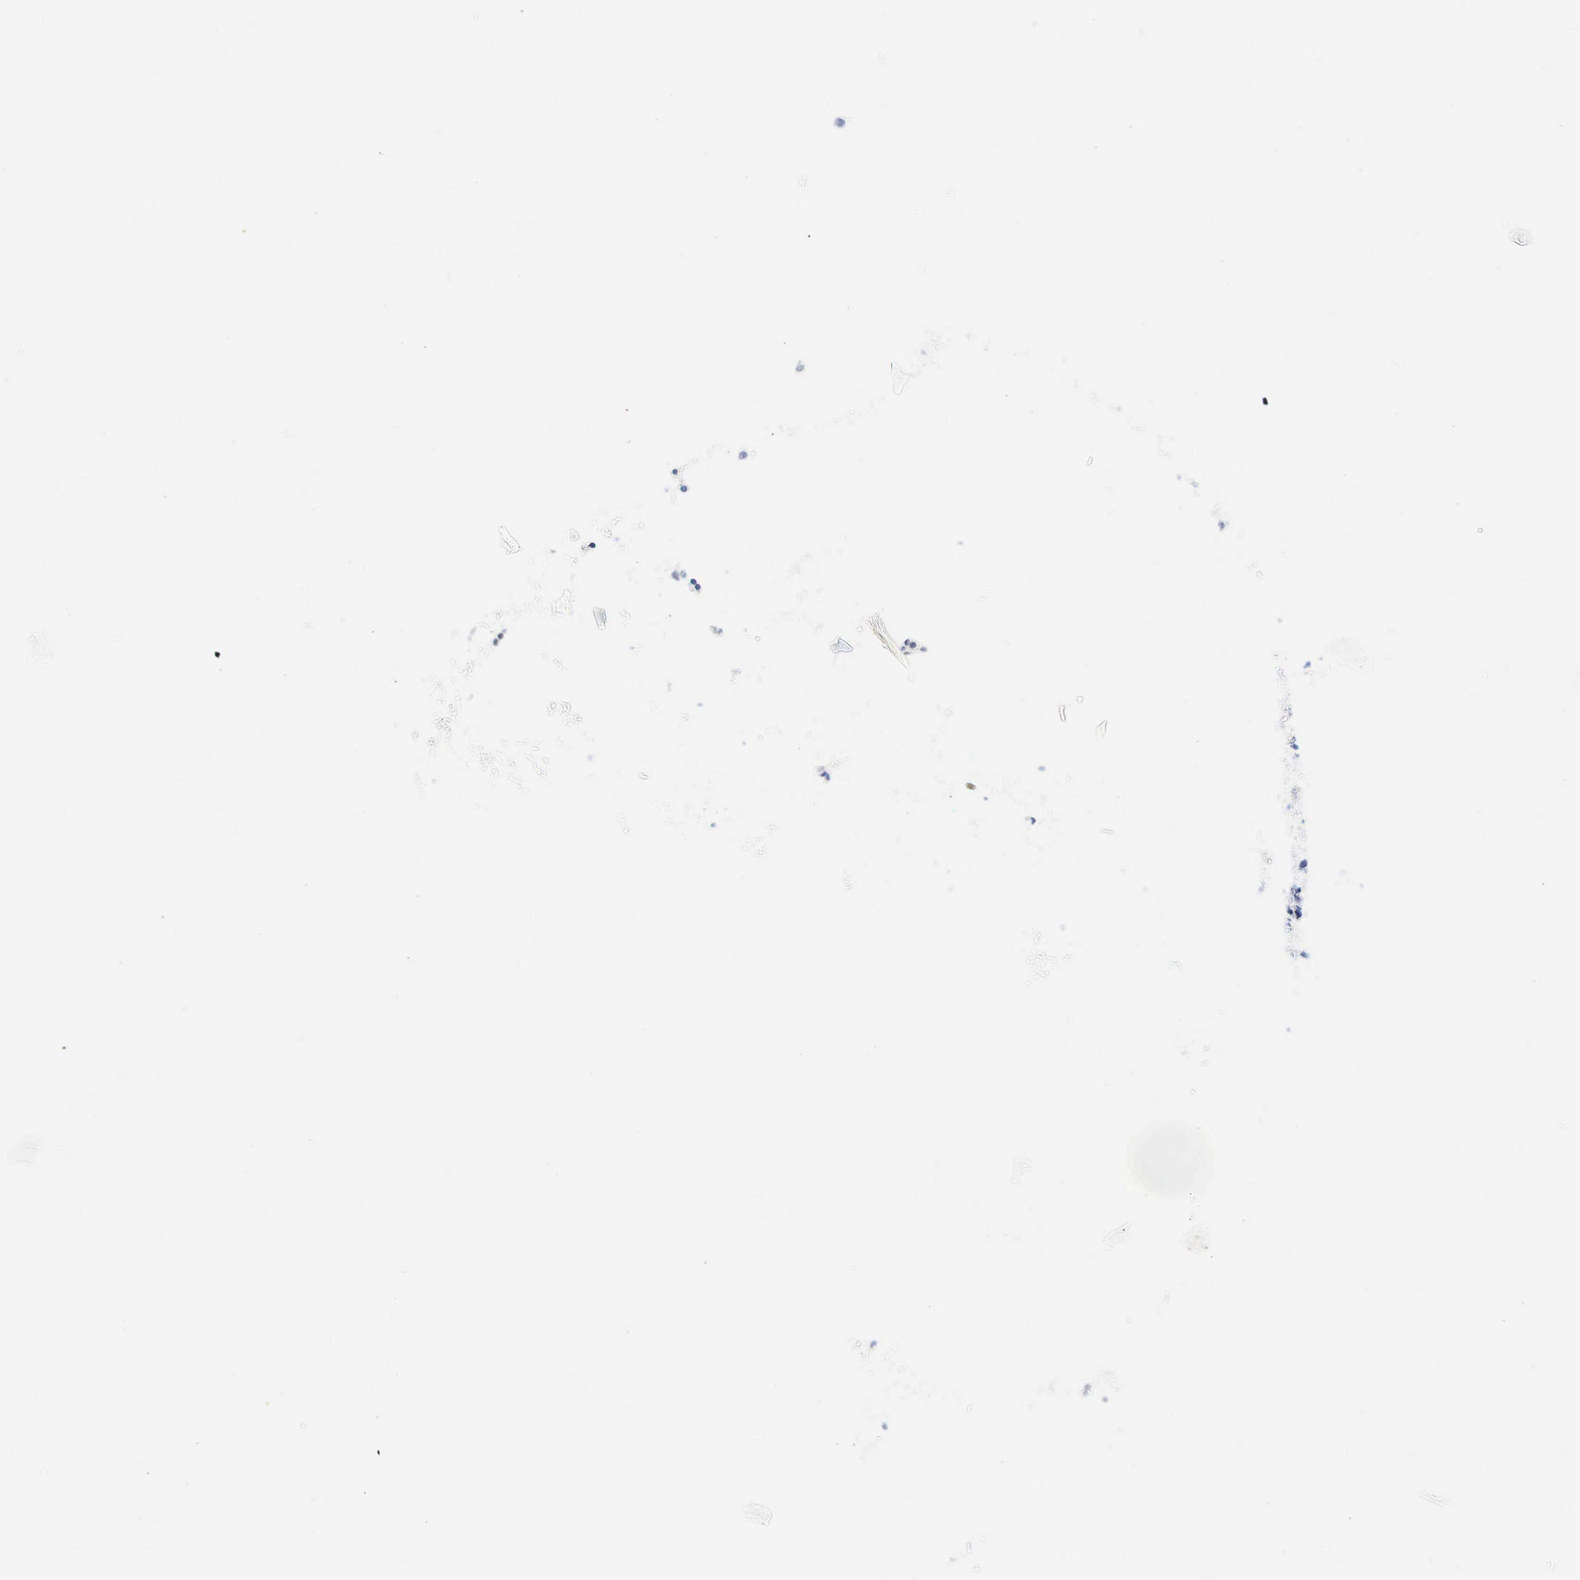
{"staining": {"intensity": "weak", "quantity": "25%-75%", "location": "nuclear"}, "tissue": "breast cancer", "cell_type": "Tumor cells", "image_type": "cancer", "snomed": [{"axis": "morphology", "description": "Lobular carcinoma"}, {"axis": "topography", "description": "Breast"}], "caption": "This photomicrograph exhibits breast cancer stained with IHC to label a protein in brown. The nuclear of tumor cells show weak positivity for the protein. Nuclei are counter-stained blue.", "gene": "AR", "patient": {"sex": "female", "age": 64}}